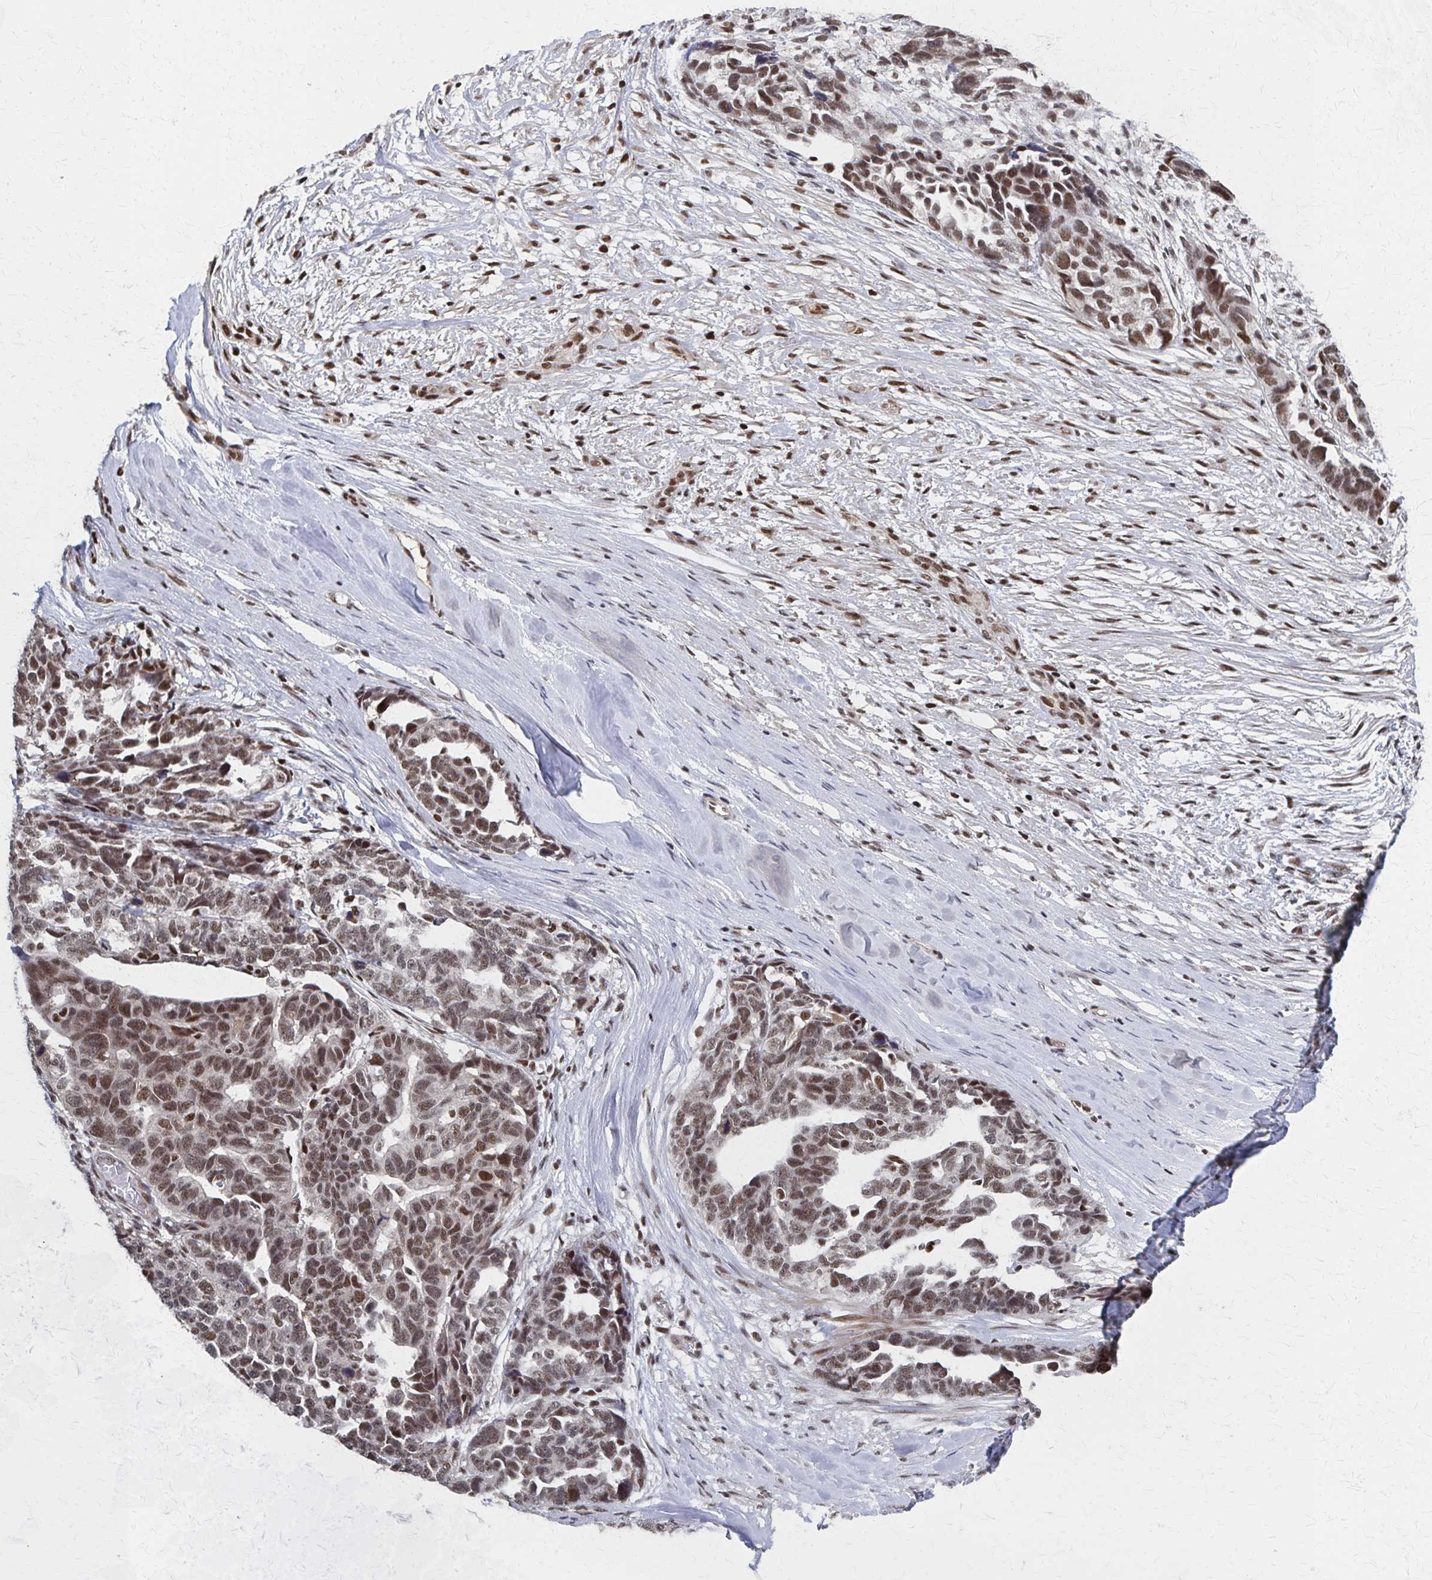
{"staining": {"intensity": "moderate", "quantity": ">75%", "location": "nuclear"}, "tissue": "ovarian cancer", "cell_type": "Tumor cells", "image_type": "cancer", "snomed": [{"axis": "morphology", "description": "Cystadenocarcinoma, serous, NOS"}, {"axis": "topography", "description": "Ovary"}], "caption": "Immunohistochemistry micrograph of neoplastic tissue: serous cystadenocarcinoma (ovarian) stained using IHC reveals medium levels of moderate protein expression localized specifically in the nuclear of tumor cells, appearing as a nuclear brown color.", "gene": "GTF2B", "patient": {"sex": "female", "age": 69}}